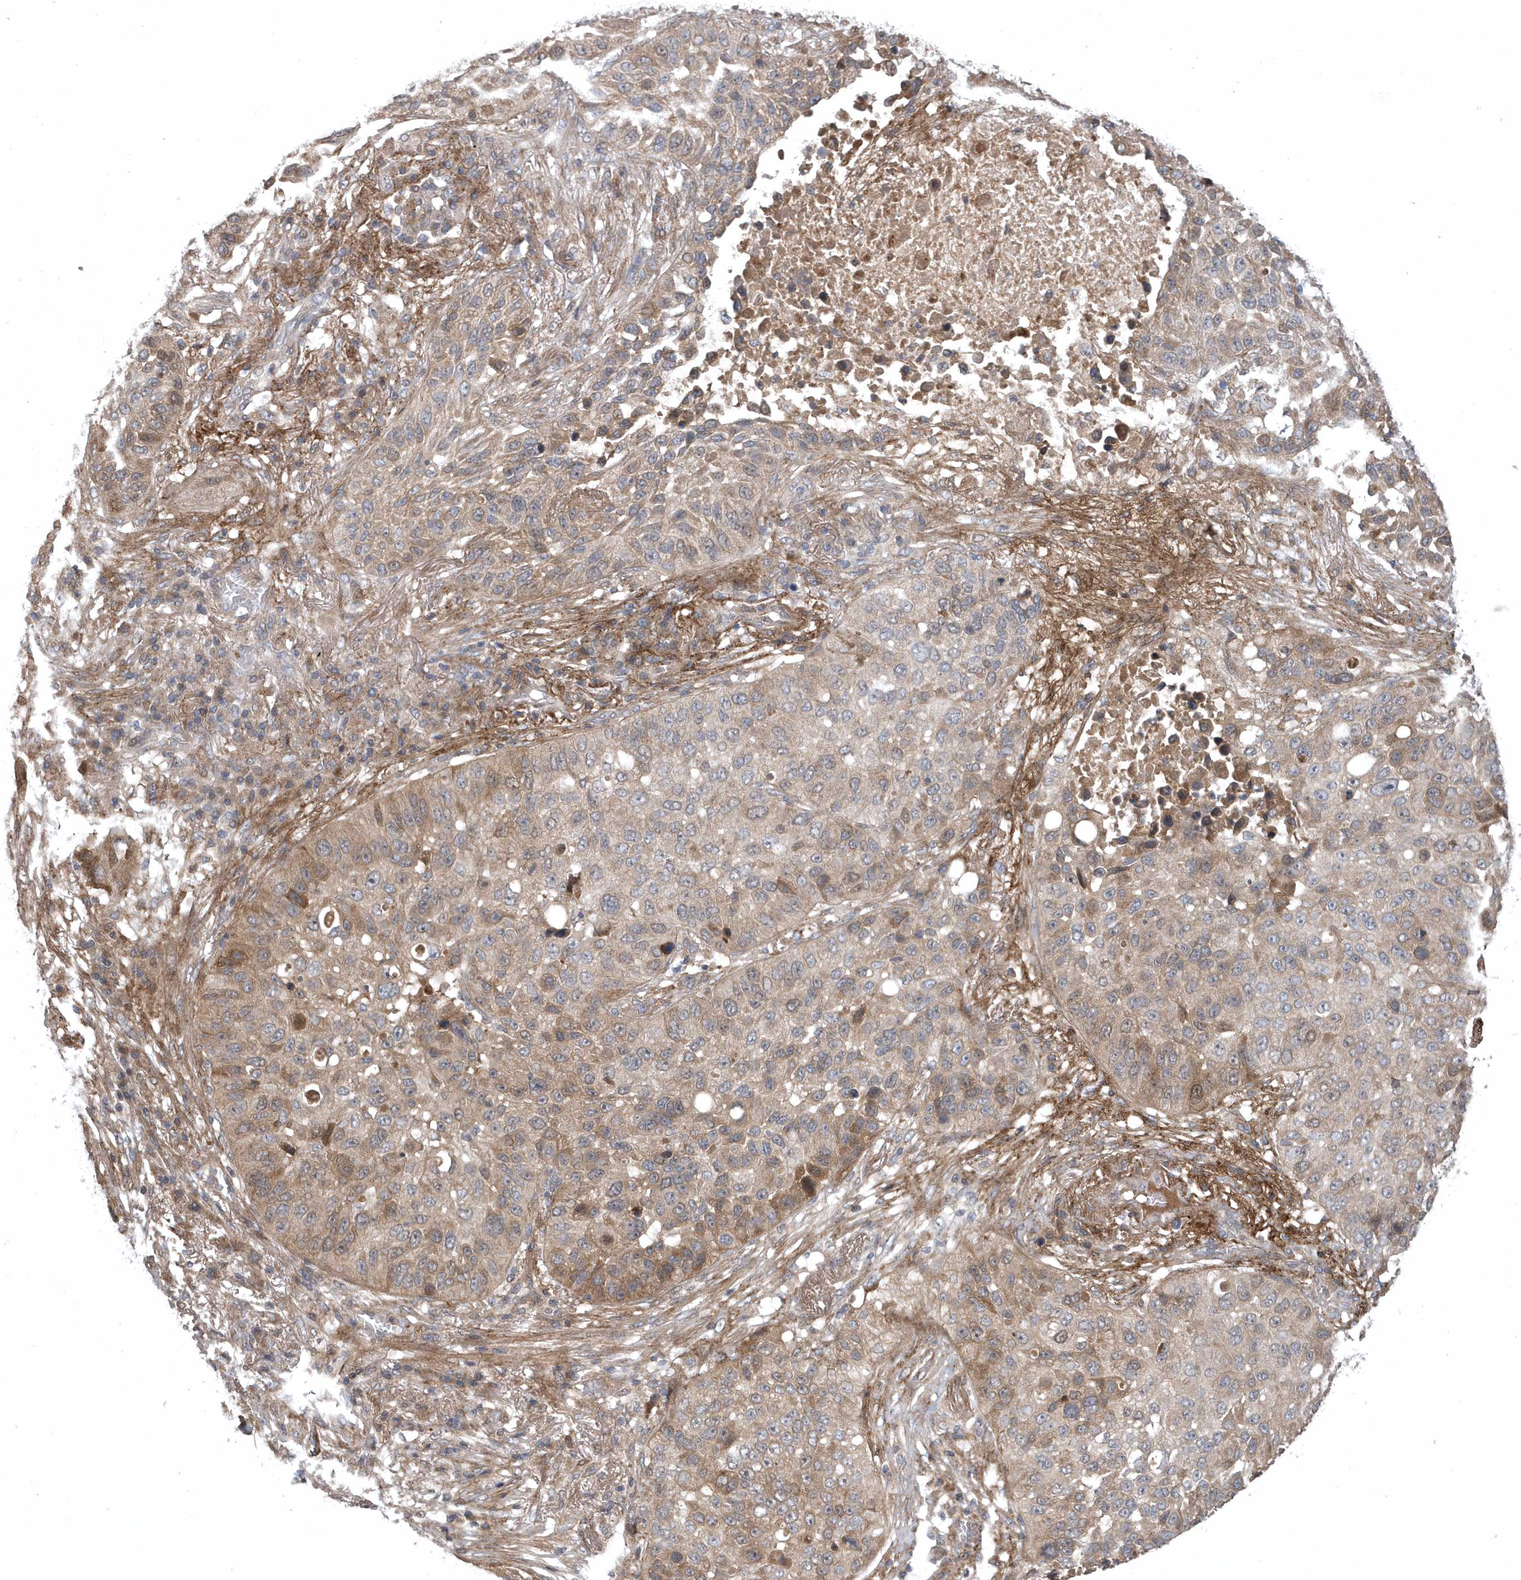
{"staining": {"intensity": "weak", "quantity": "25%-75%", "location": "cytoplasmic/membranous"}, "tissue": "lung cancer", "cell_type": "Tumor cells", "image_type": "cancer", "snomed": [{"axis": "morphology", "description": "Squamous cell carcinoma, NOS"}, {"axis": "topography", "description": "Lung"}], "caption": "Protein expression by immunohistochemistry (IHC) displays weak cytoplasmic/membranous expression in about 25%-75% of tumor cells in squamous cell carcinoma (lung). Immunohistochemistry (ihc) stains the protein in brown and the nuclei are stained blue.", "gene": "HMGCS1", "patient": {"sex": "male", "age": 57}}